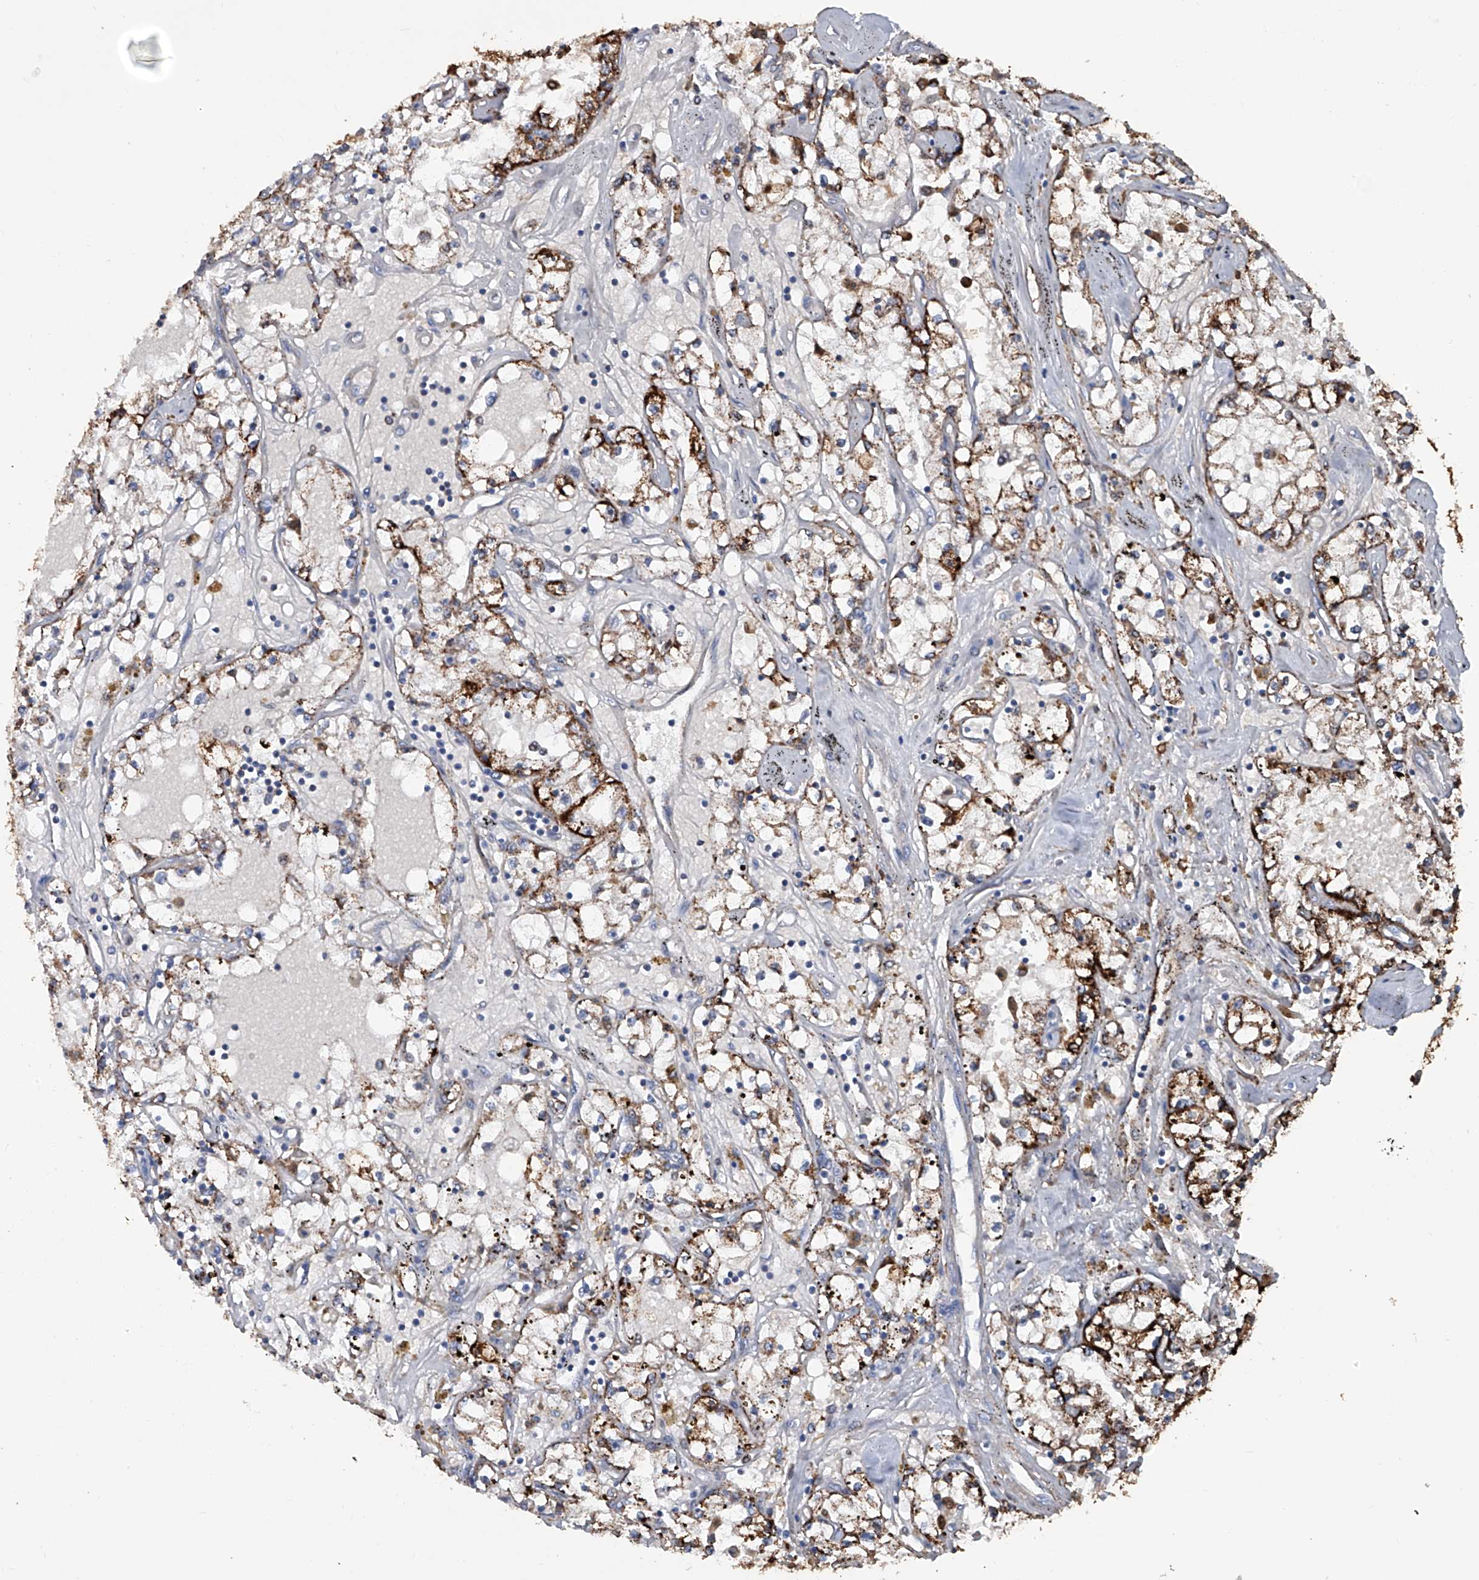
{"staining": {"intensity": "strong", "quantity": ">75%", "location": "cytoplasmic/membranous"}, "tissue": "renal cancer", "cell_type": "Tumor cells", "image_type": "cancer", "snomed": [{"axis": "morphology", "description": "Adenocarcinoma, NOS"}, {"axis": "topography", "description": "Kidney"}], "caption": "Immunohistochemistry (IHC) micrograph of neoplastic tissue: human adenocarcinoma (renal) stained using immunohistochemistry exhibits high levels of strong protein expression localized specifically in the cytoplasmic/membranous of tumor cells, appearing as a cytoplasmic/membranous brown color.", "gene": "NHS", "patient": {"sex": "male", "age": 56}}